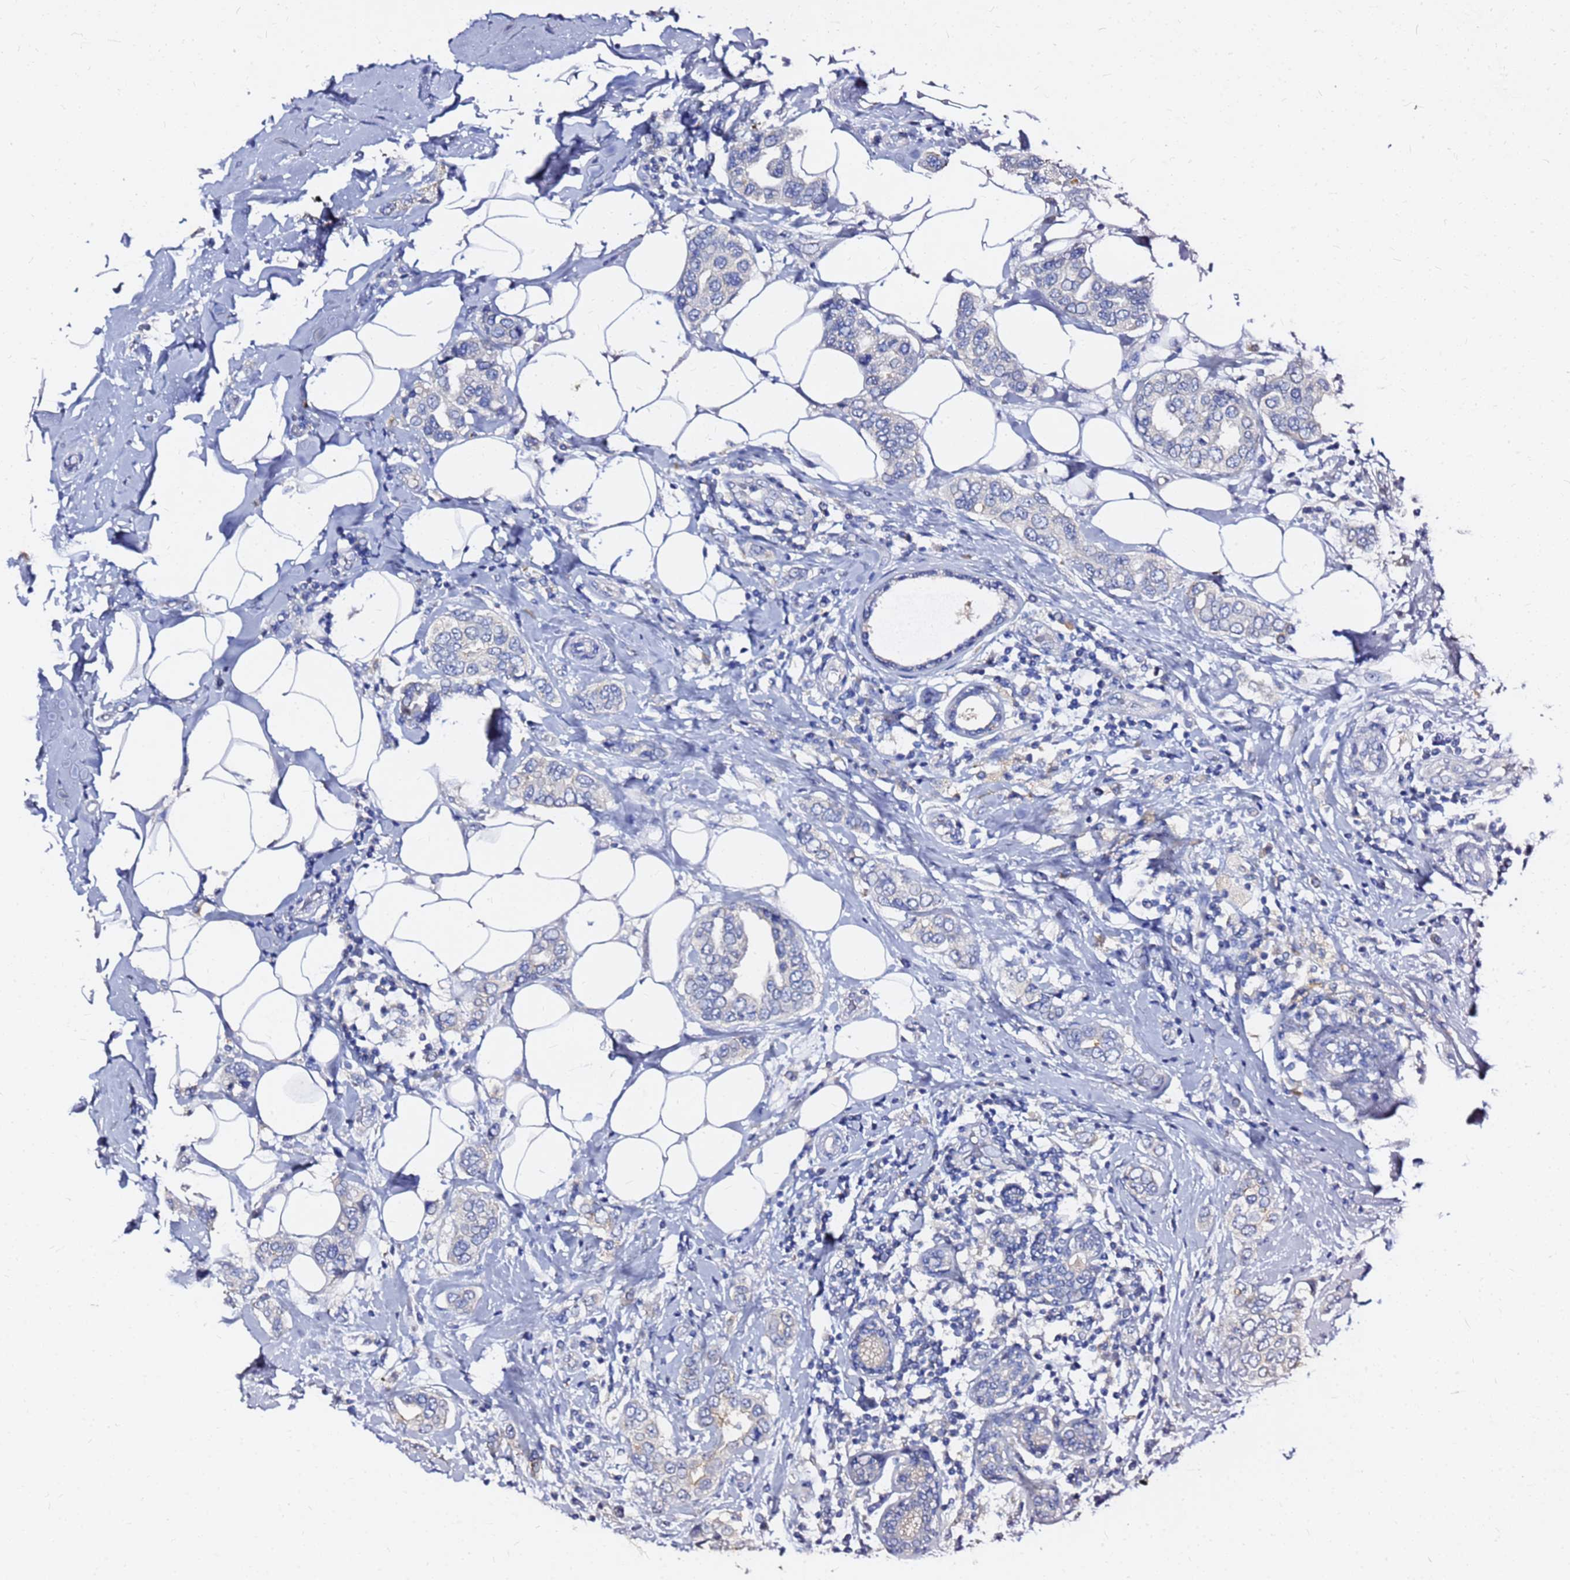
{"staining": {"intensity": "negative", "quantity": "none", "location": "none"}, "tissue": "breast cancer", "cell_type": "Tumor cells", "image_type": "cancer", "snomed": [{"axis": "morphology", "description": "Lobular carcinoma"}, {"axis": "topography", "description": "Breast"}], "caption": "This is a image of immunohistochemistry (IHC) staining of breast cancer, which shows no positivity in tumor cells.", "gene": "FAM183A", "patient": {"sex": "female", "age": 51}}